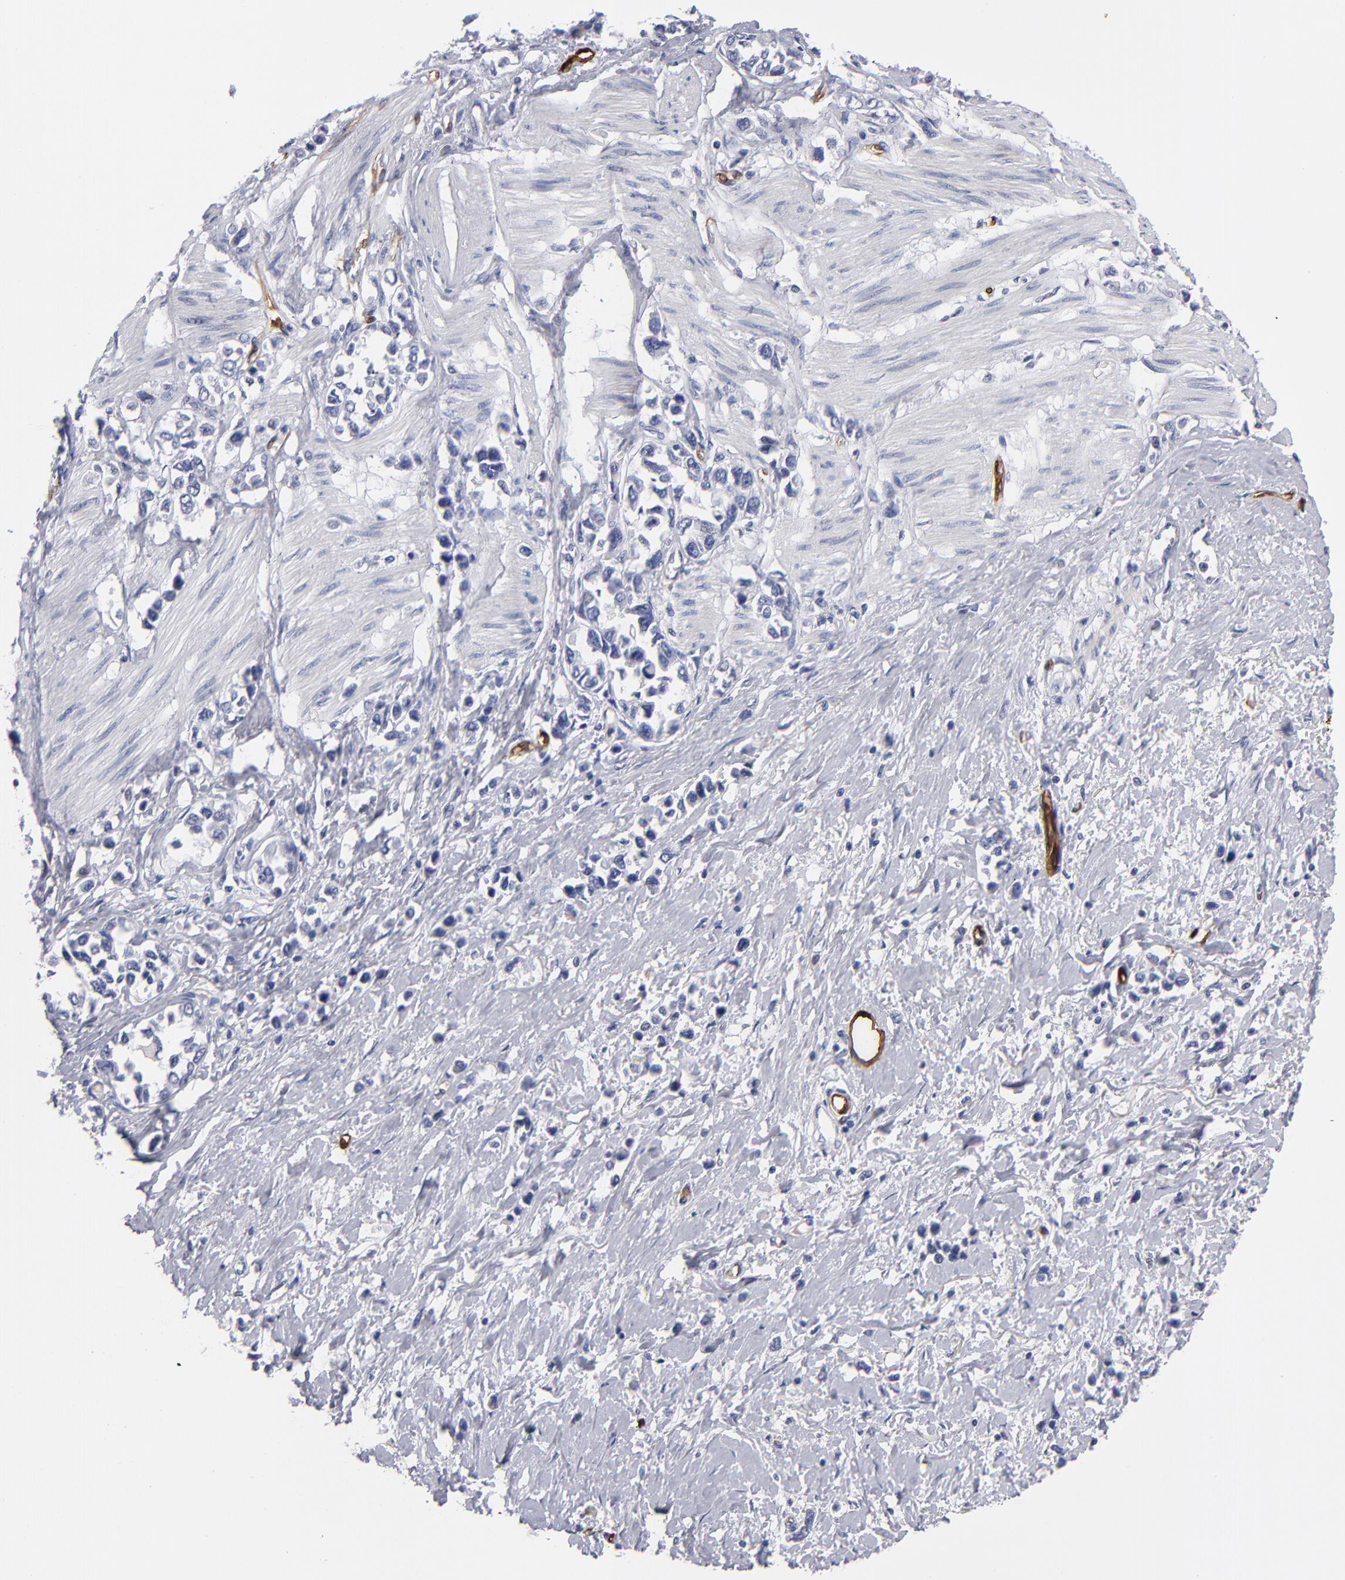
{"staining": {"intensity": "negative", "quantity": "none", "location": "none"}, "tissue": "stomach cancer", "cell_type": "Tumor cells", "image_type": "cancer", "snomed": [{"axis": "morphology", "description": "Adenocarcinoma, NOS"}, {"axis": "topography", "description": "Stomach, upper"}], "caption": "DAB immunohistochemical staining of stomach cancer (adenocarcinoma) displays no significant positivity in tumor cells. (DAB (3,3'-diaminobenzidine) immunohistochemistry visualized using brightfield microscopy, high magnification).", "gene": "FABP4", "patient": {"sex": "male", "age": 76}}